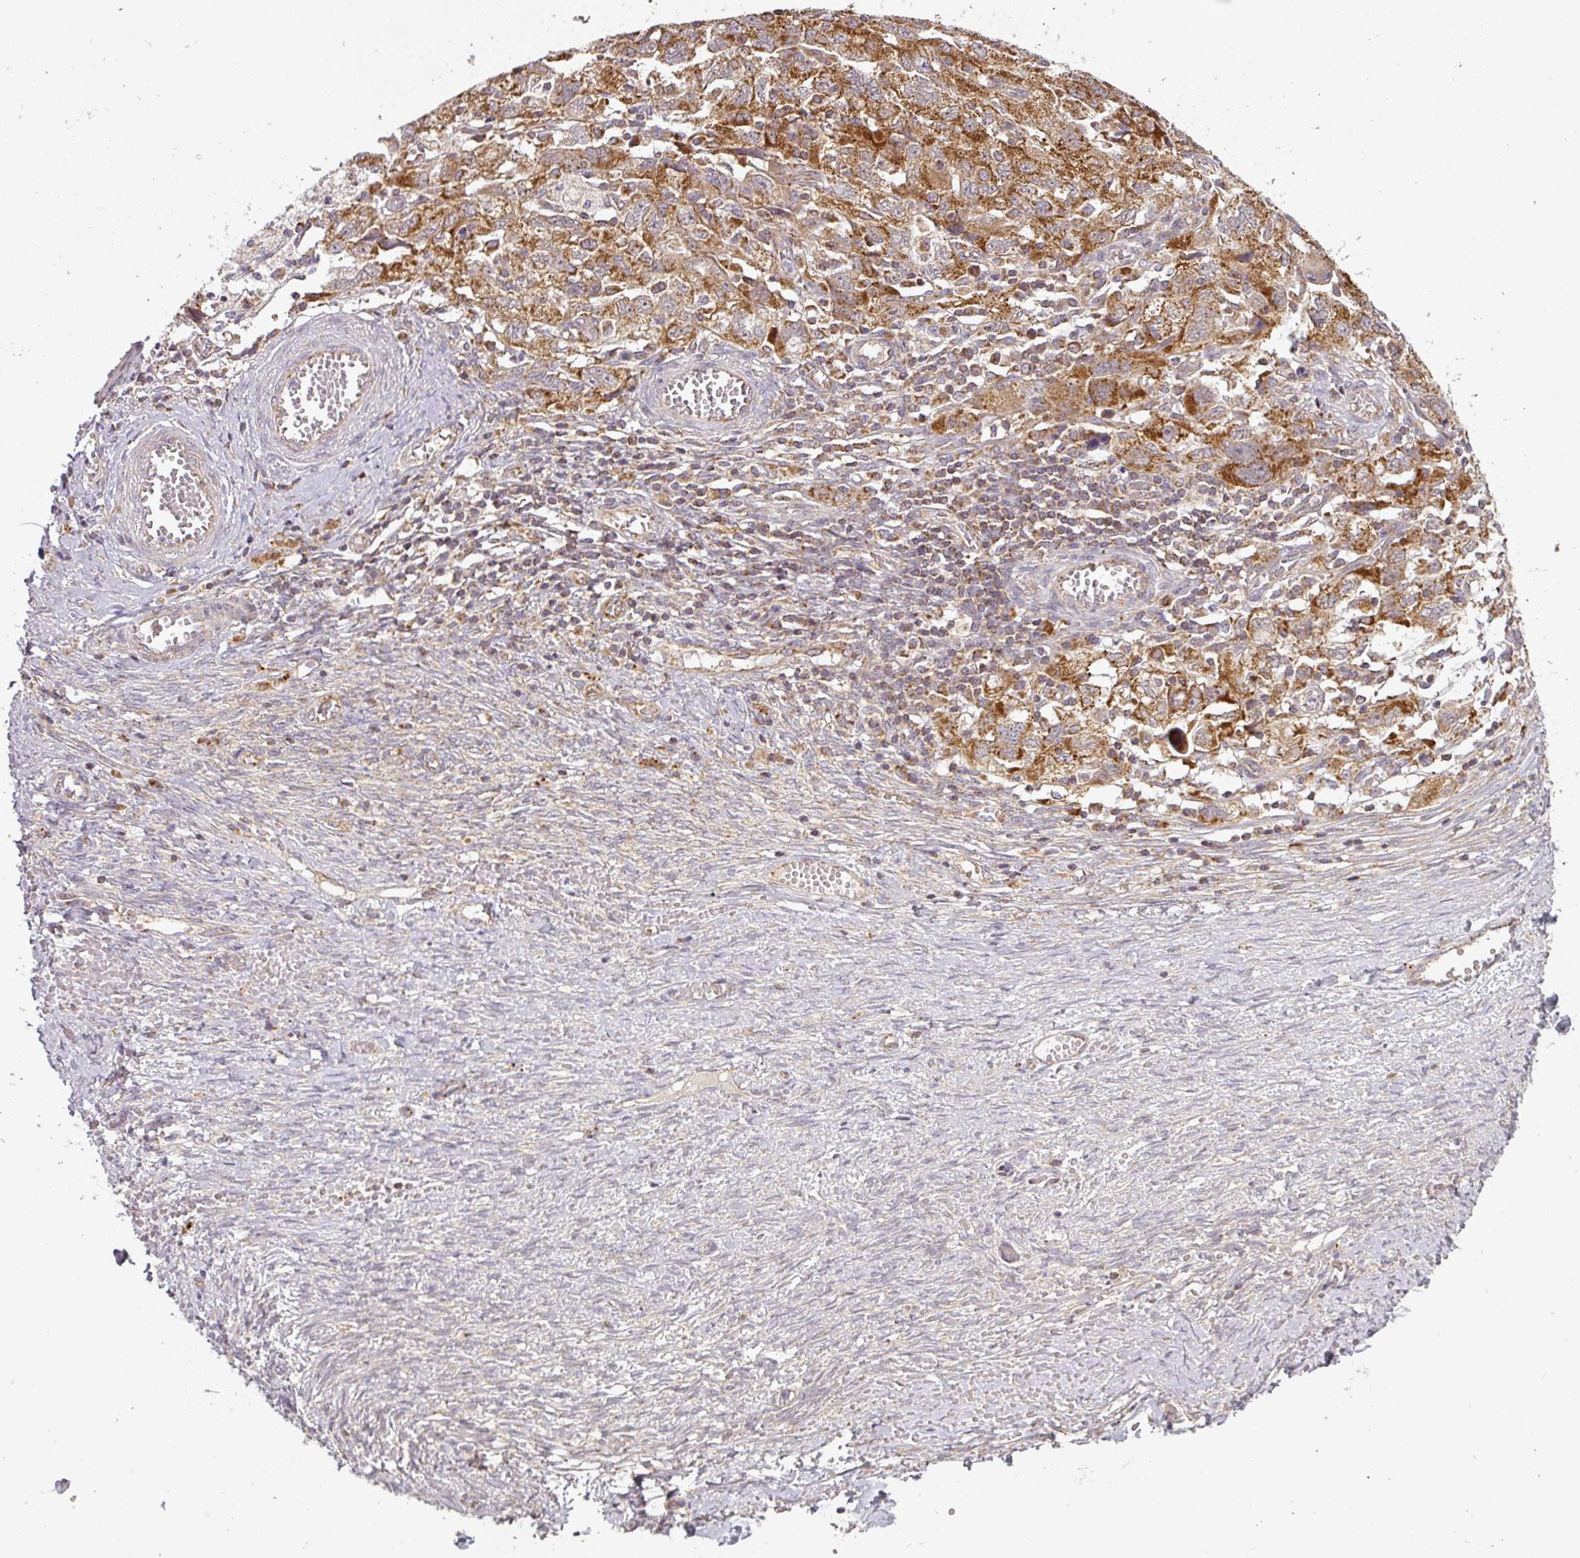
{"staining": {"intensity": "strong", "quantity": ">75%", "location": "cytoplasmic/membranous"}, "tissue": "ovarian cancer", "cell_type": "Tumor cells", "image_type": "cancer", "snomed": [{"axis": "morphology", "description": "Carcinoma, NOS"}, {"axis": "morphology", "description": "Cystadenocarcinoma, serous, NOS"}, {"axis": "topography", "description": "Ovary"}], "caption": "This histopathology image demonstrates ovarian carcinoma stained with IHC to label a protein in brown. The cytoplasmic/membranous of tumor cells show strong positivity for the protein. Nuclei are counter-stained blue.", "gene": "MRPS16", "patient": {"sex": "female", "age": 69}}